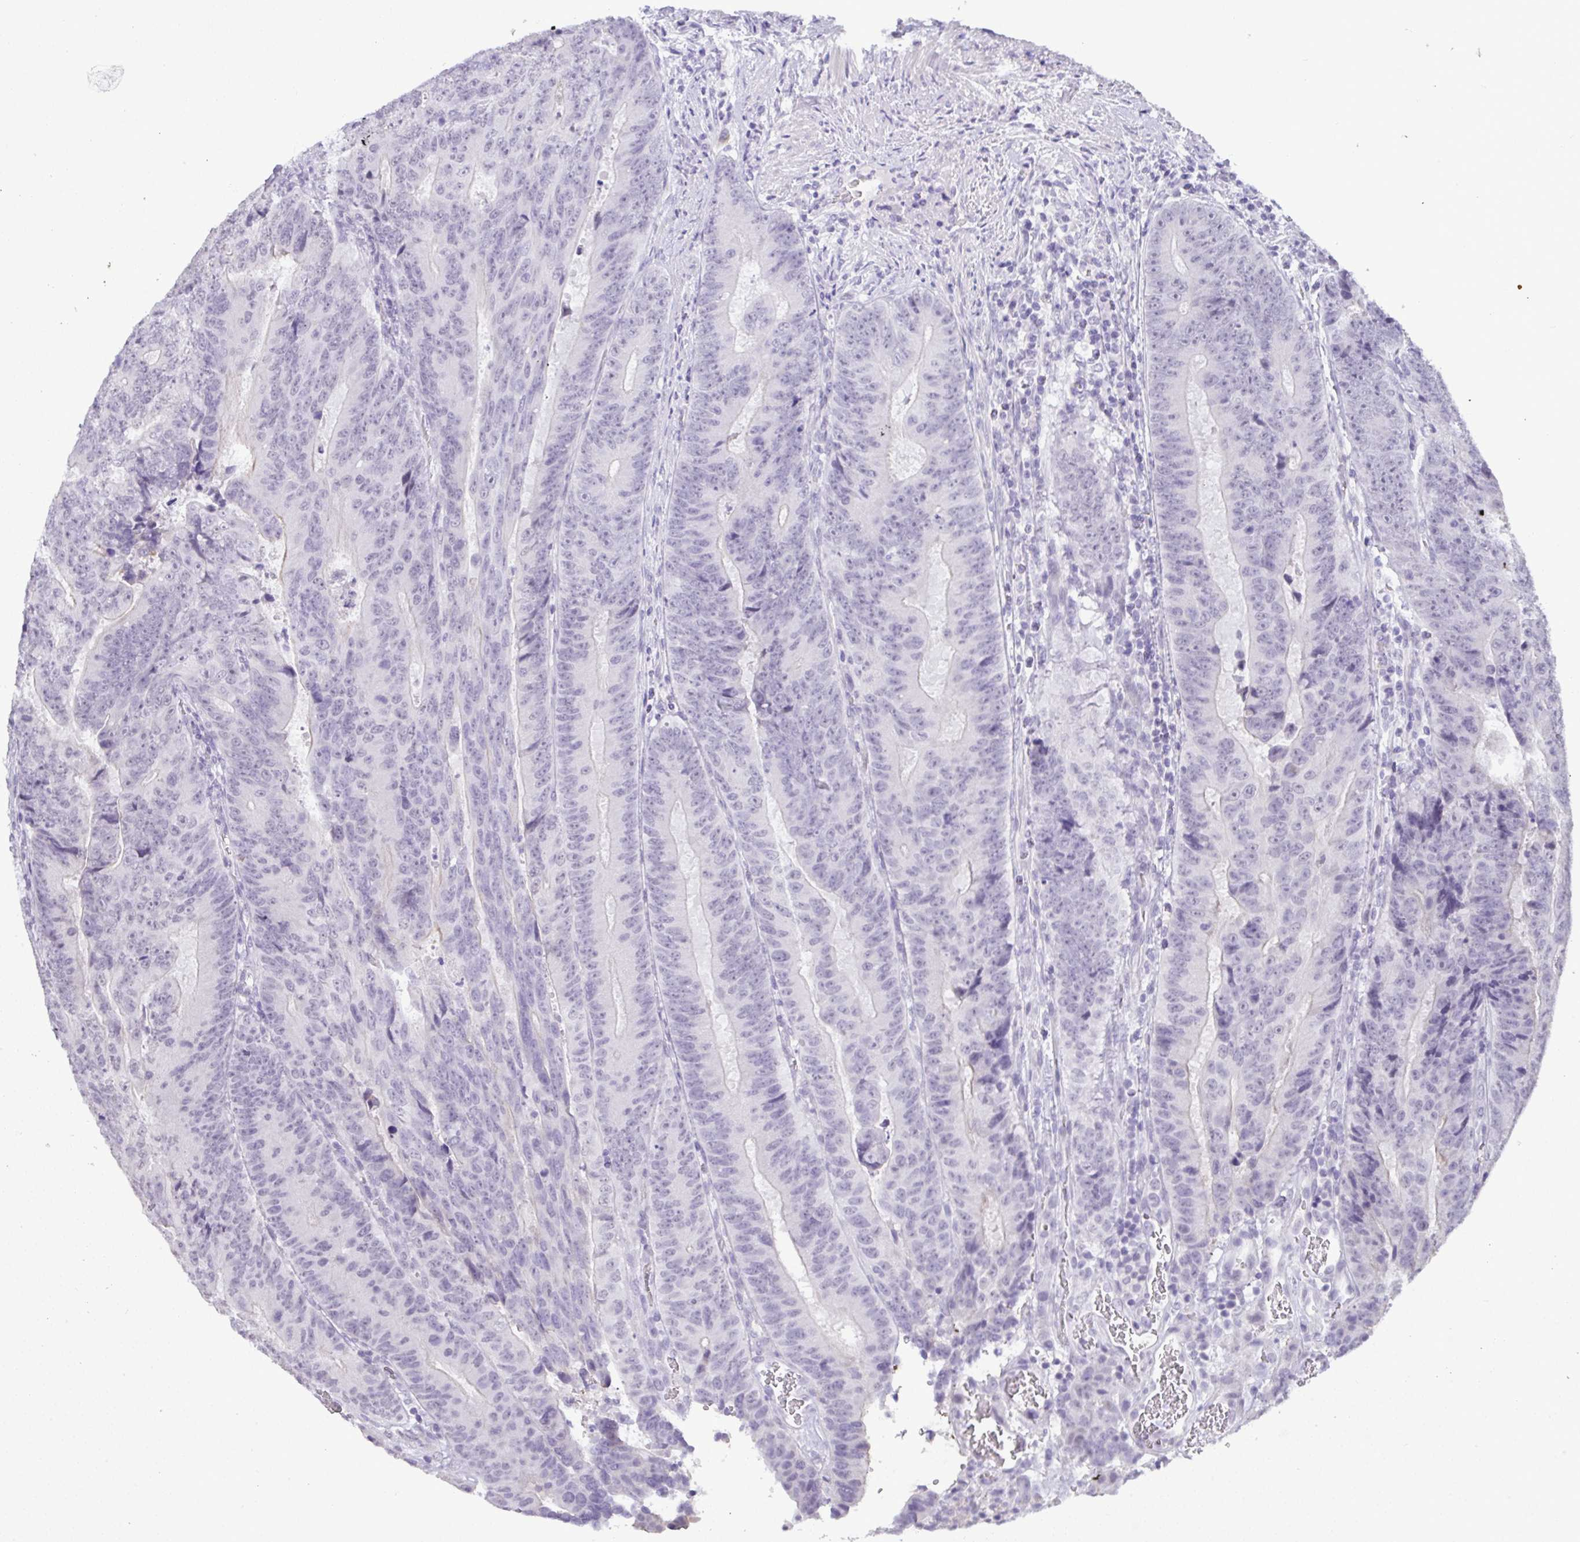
{"staining": {"intensity": "negative", "quantity": "none", "location": "none"}, "tissue": "colorectal cancer", "cell_type": "Tumor cells", "image_type": "cancer", "snomed": [{"axis": "morphology", "description": "Adenocarcinoma, NOS"}, {"axis": "topography", "description": "Colon"}], "caption": "DAB immunohistochemical staining of human colorectal adenocarcinoma reveals no significant expression in tumor cells.", "gene": "YBX2", "patient": {"sex": "female", "age": 48}}